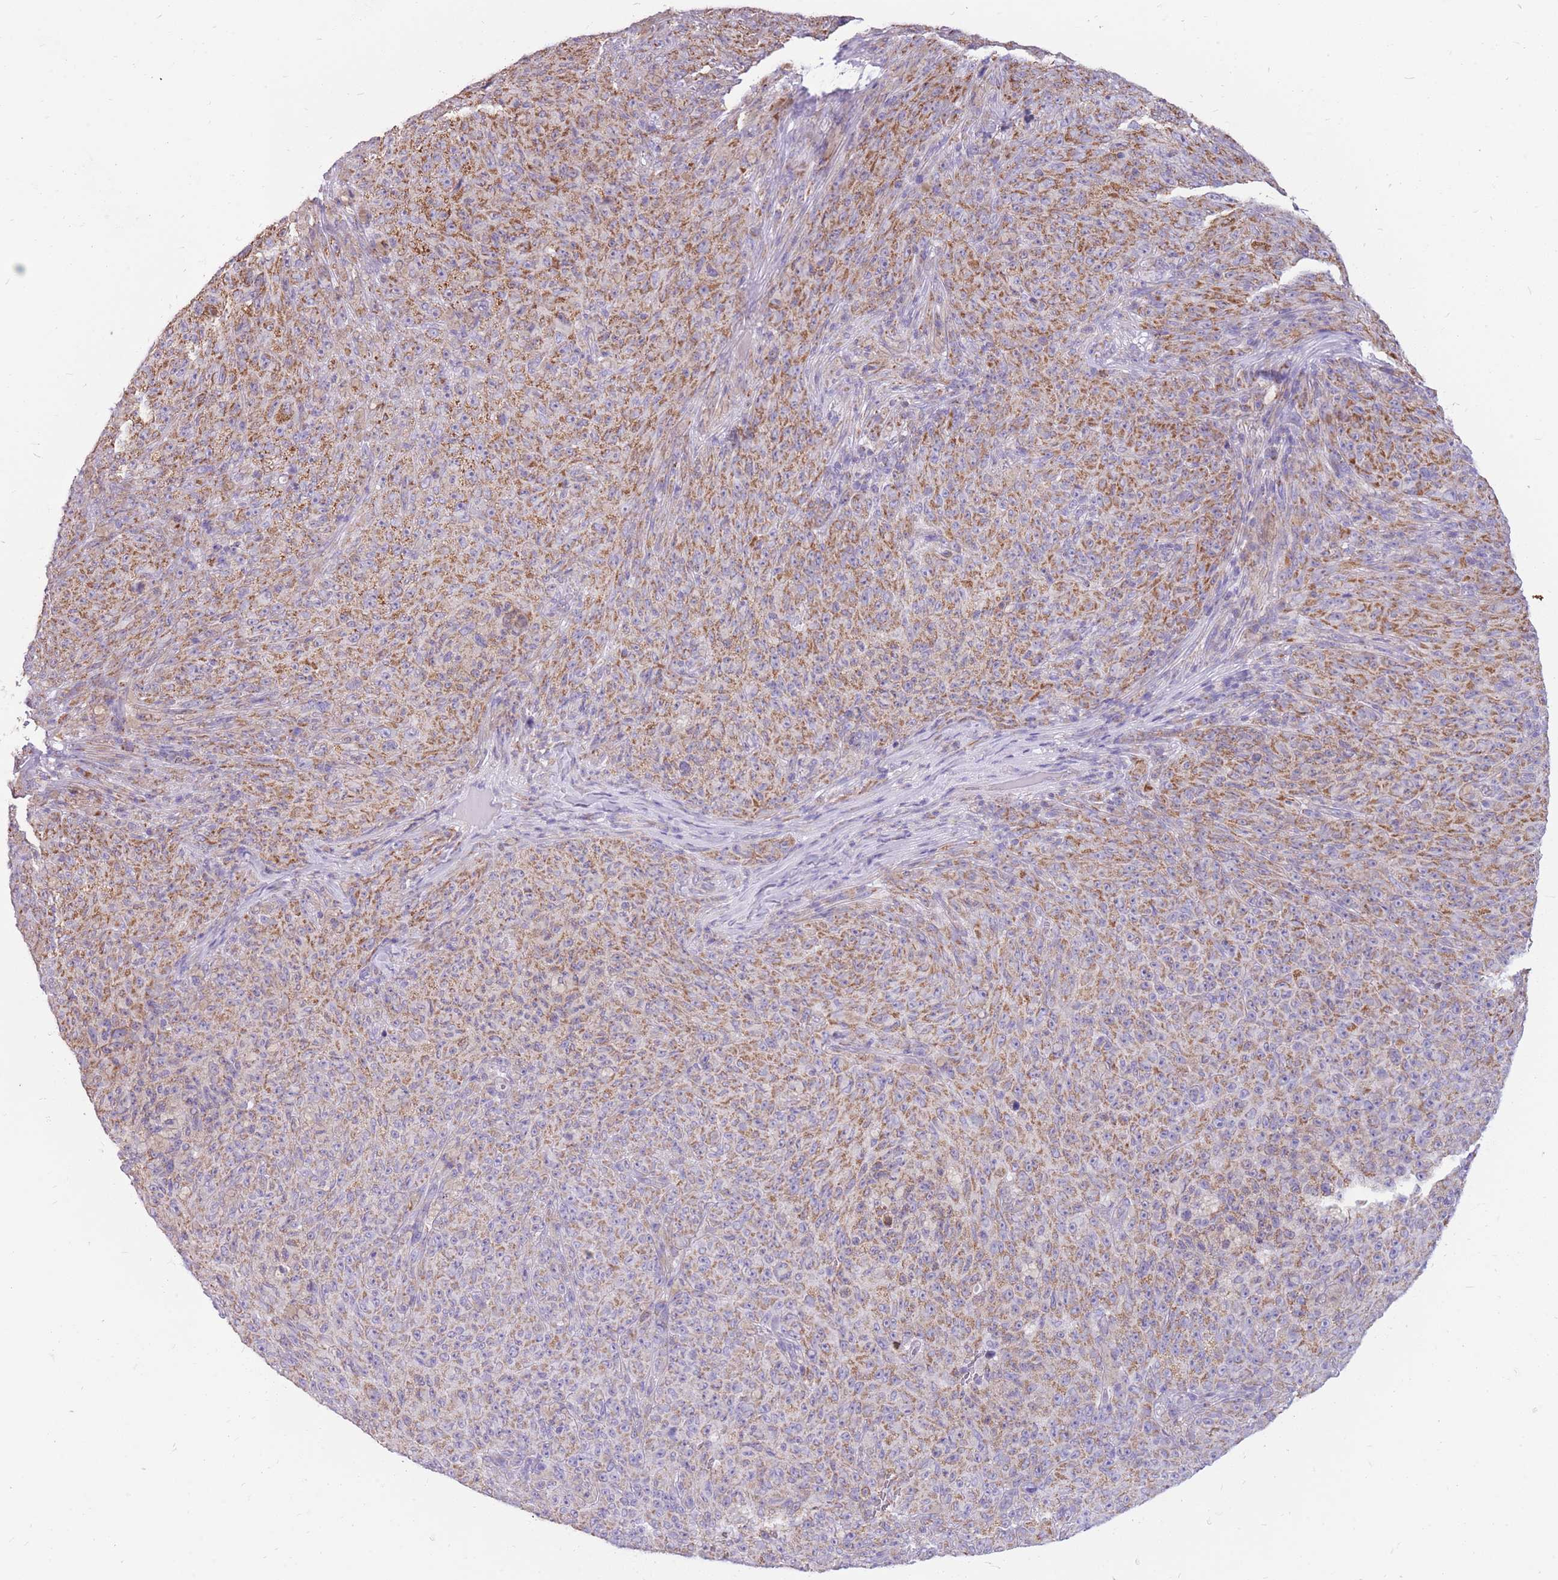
{"staining": {"intensity": "moderate", "quantity": ">75%", "location": "cytoplasmic/membranous"}, "tissue": "melanoma", "cell_type": "Tumor cells", "image_type": "cancer", "snomed": [{"axis": "morphology", "description": "Malignant melanoma, NOS"}, {"axis": "topography", "description": "Skin"}], "caption": "Melanoma stained with a protein marker shows moderate staining in tumor cells.", "gene": "PCSK1", "patient": {"sex": "female", "age": 82}}